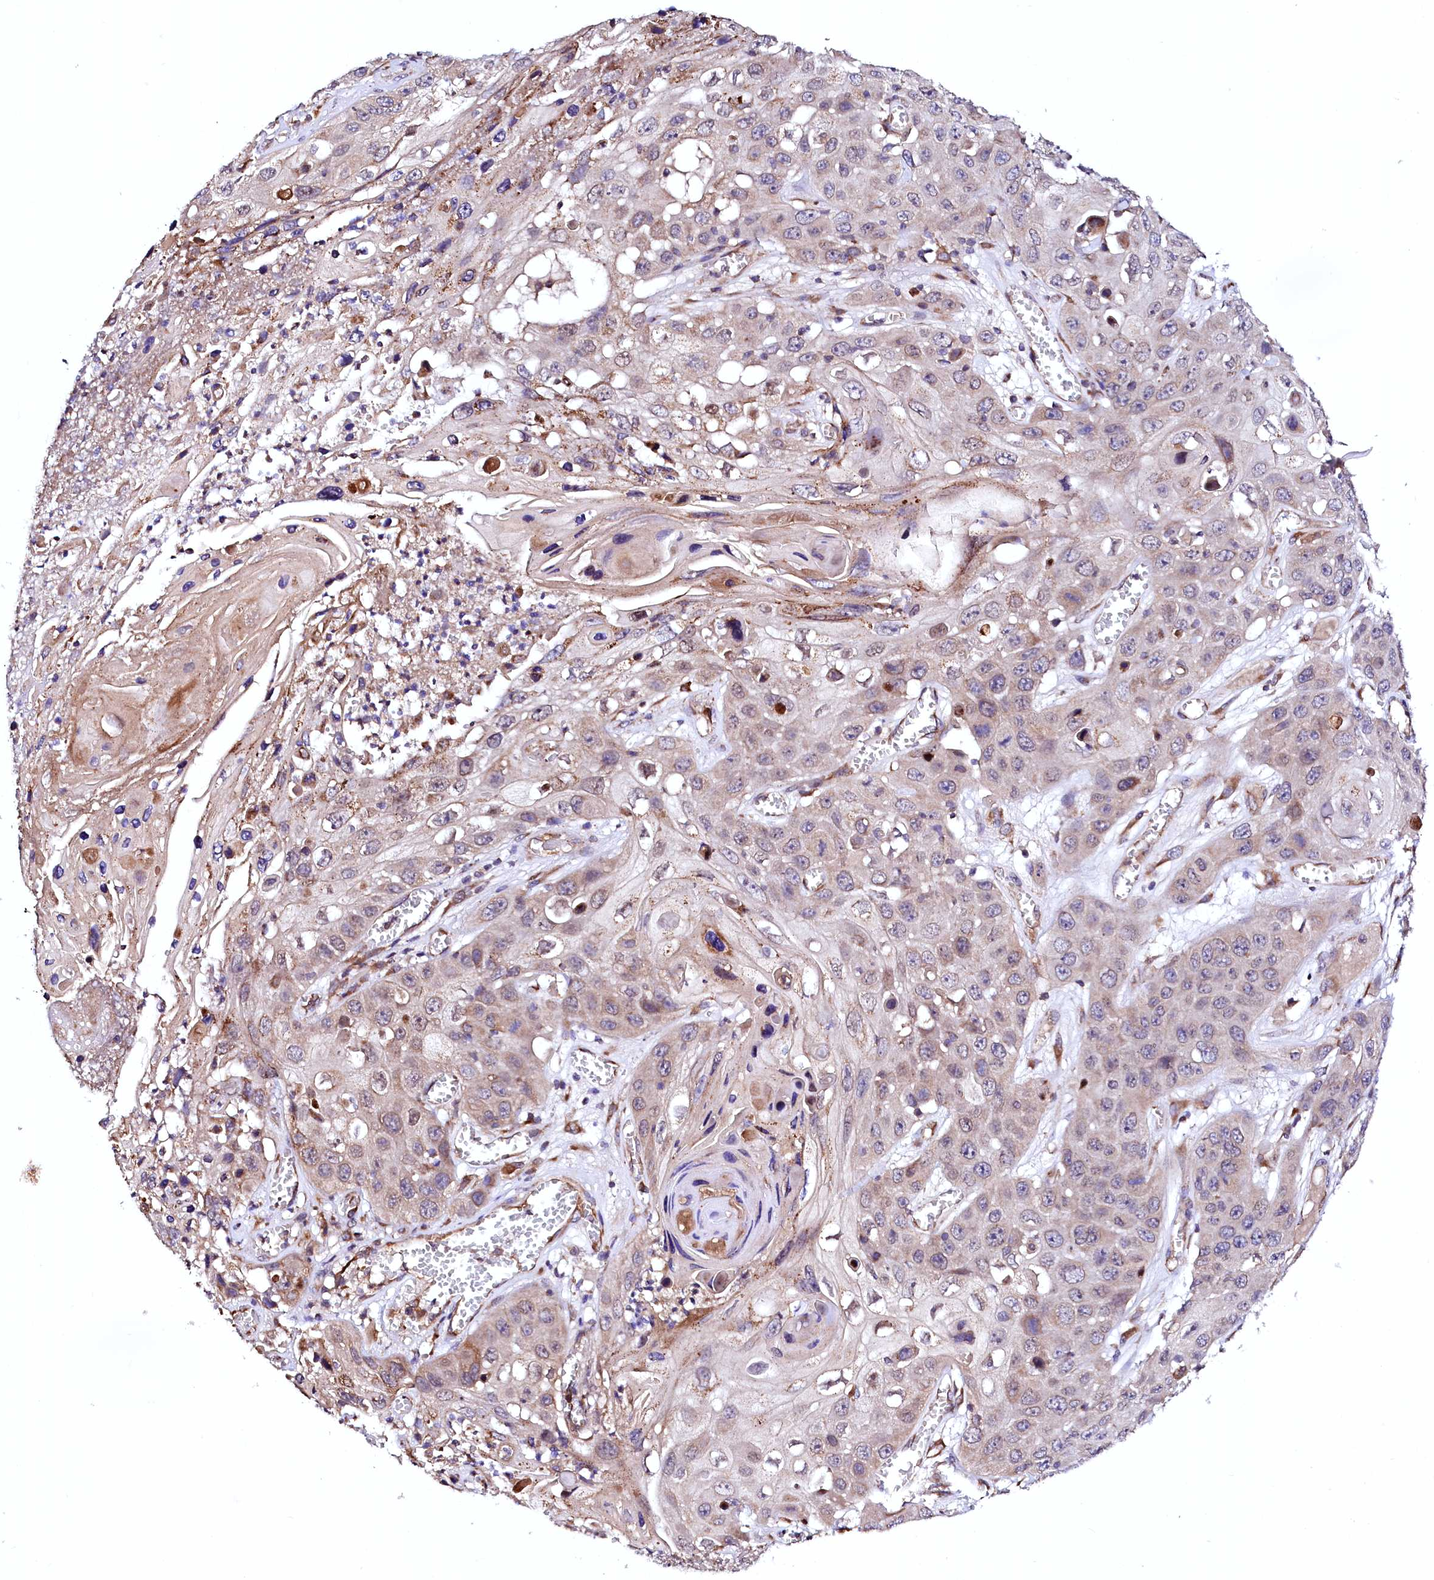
{"staining": {"intensity": "weak", "quantity": "<25%", "location": "cytoplasmic/membranous"}, "tissue": "skin cancer", "cell_type": "Tumor cells", "image_type": "cancer", "snomed": [{"axis": "morphology", "description": "Squamous cell carcinoma, NOS"}, {"axis": "topography", "description": "Skin"}], "caption": "There is no significant staining in tumor cells of skin squamous cell carcinoma.", "gene": "UBE3C", "patient": {"sex": "male", "age": 55}}